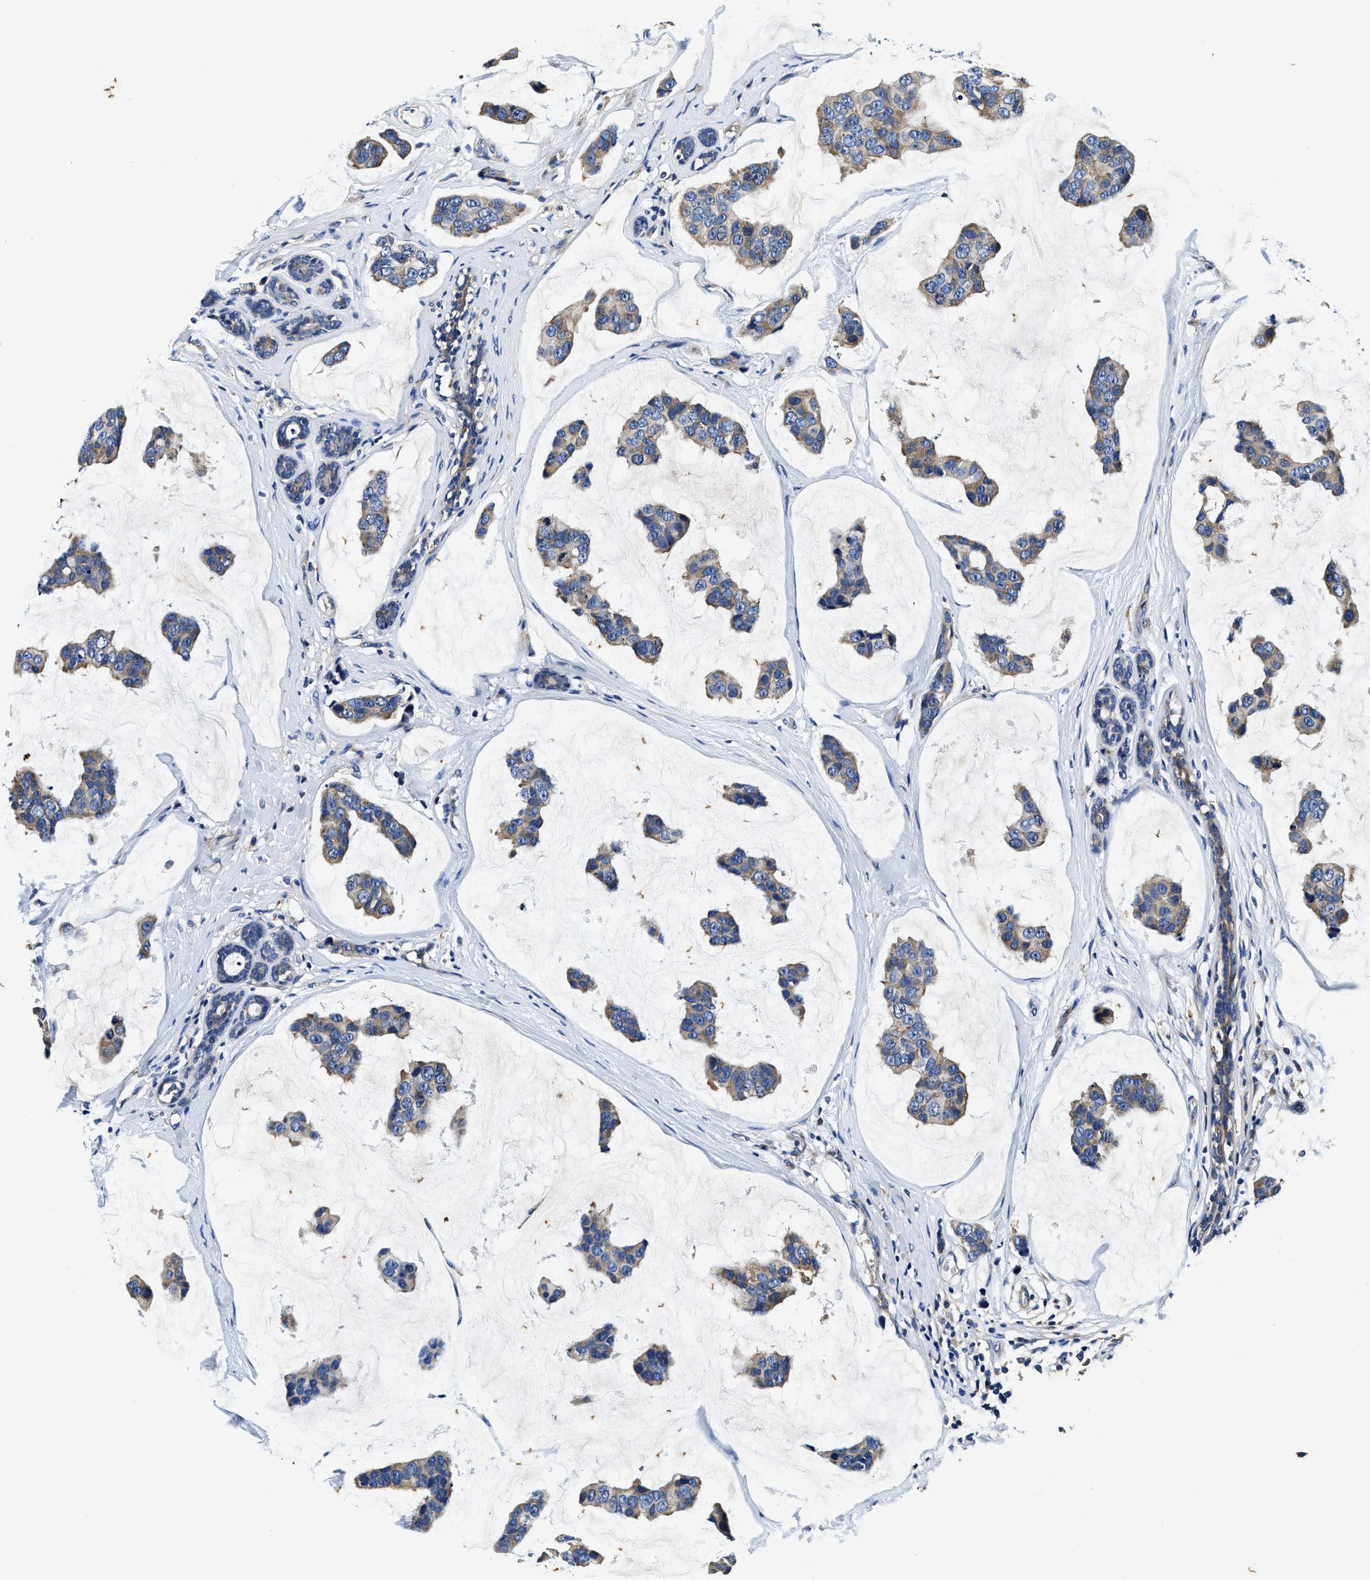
{"staining": {"intensity": "weak", "quantity": "25%-75%", "location": "cytoplasmic/membranous"}, "tissue": "breast cancer", "cell_type": "Tumor cells", "image_type": "cancer", "snomed": [{"axis": "morphology", "description": "Normal tissue, NOS"}, {"axis": "morphology", "description": "Duct carcinoma"}, {"axis": "topography", "description": "Breast"}], "caption": "DAB immunohistochemical staining of human invasive ductal carcinoma (breast) reveals weak cytoplasmic/membranous protein expression in approximately 25%-75% of tumor cells.", "gene": "PI4KB", "patient": {"sex": "female", "age": 50}}